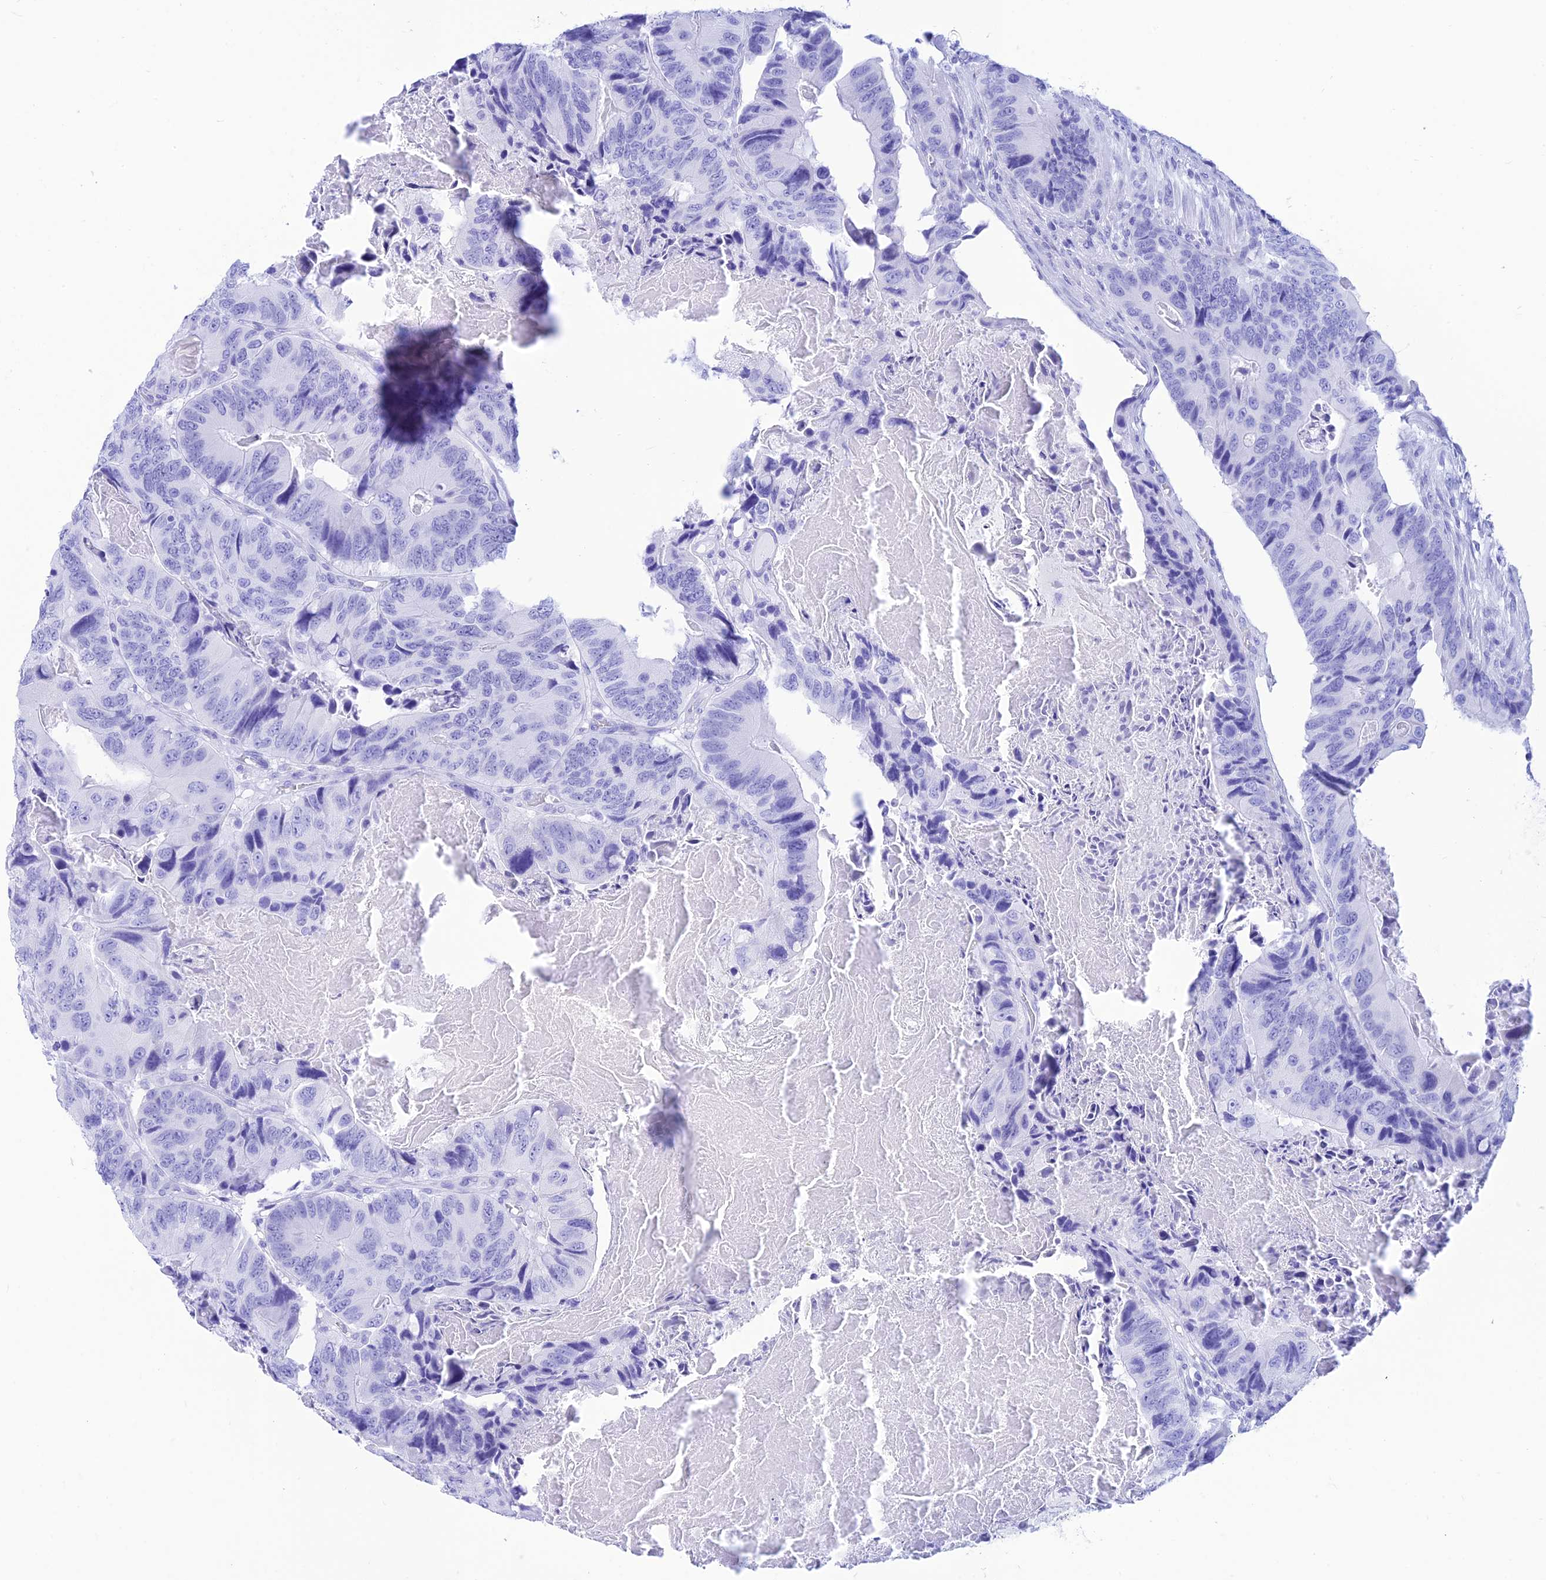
{"staining": {"intensity": "negative", "quantity": "none", "location": "none"}, "tissue": "colorectal cancer", "cell_type": "Tumor cells", "image_type": "cancer", "snomed": [{"axis": "morphology", "description": "Adenocarcinoma, NOS"}, {"axis": "topography", "description": "Colon"}], "caption": "Tumor cells are negative for protein expression in human colorectal adenocarcinoma. (DAB immunohistochemistry (IHC), high magnification).", "gene": "PRNP", "patient": {"sex": "male", "age": 84}}